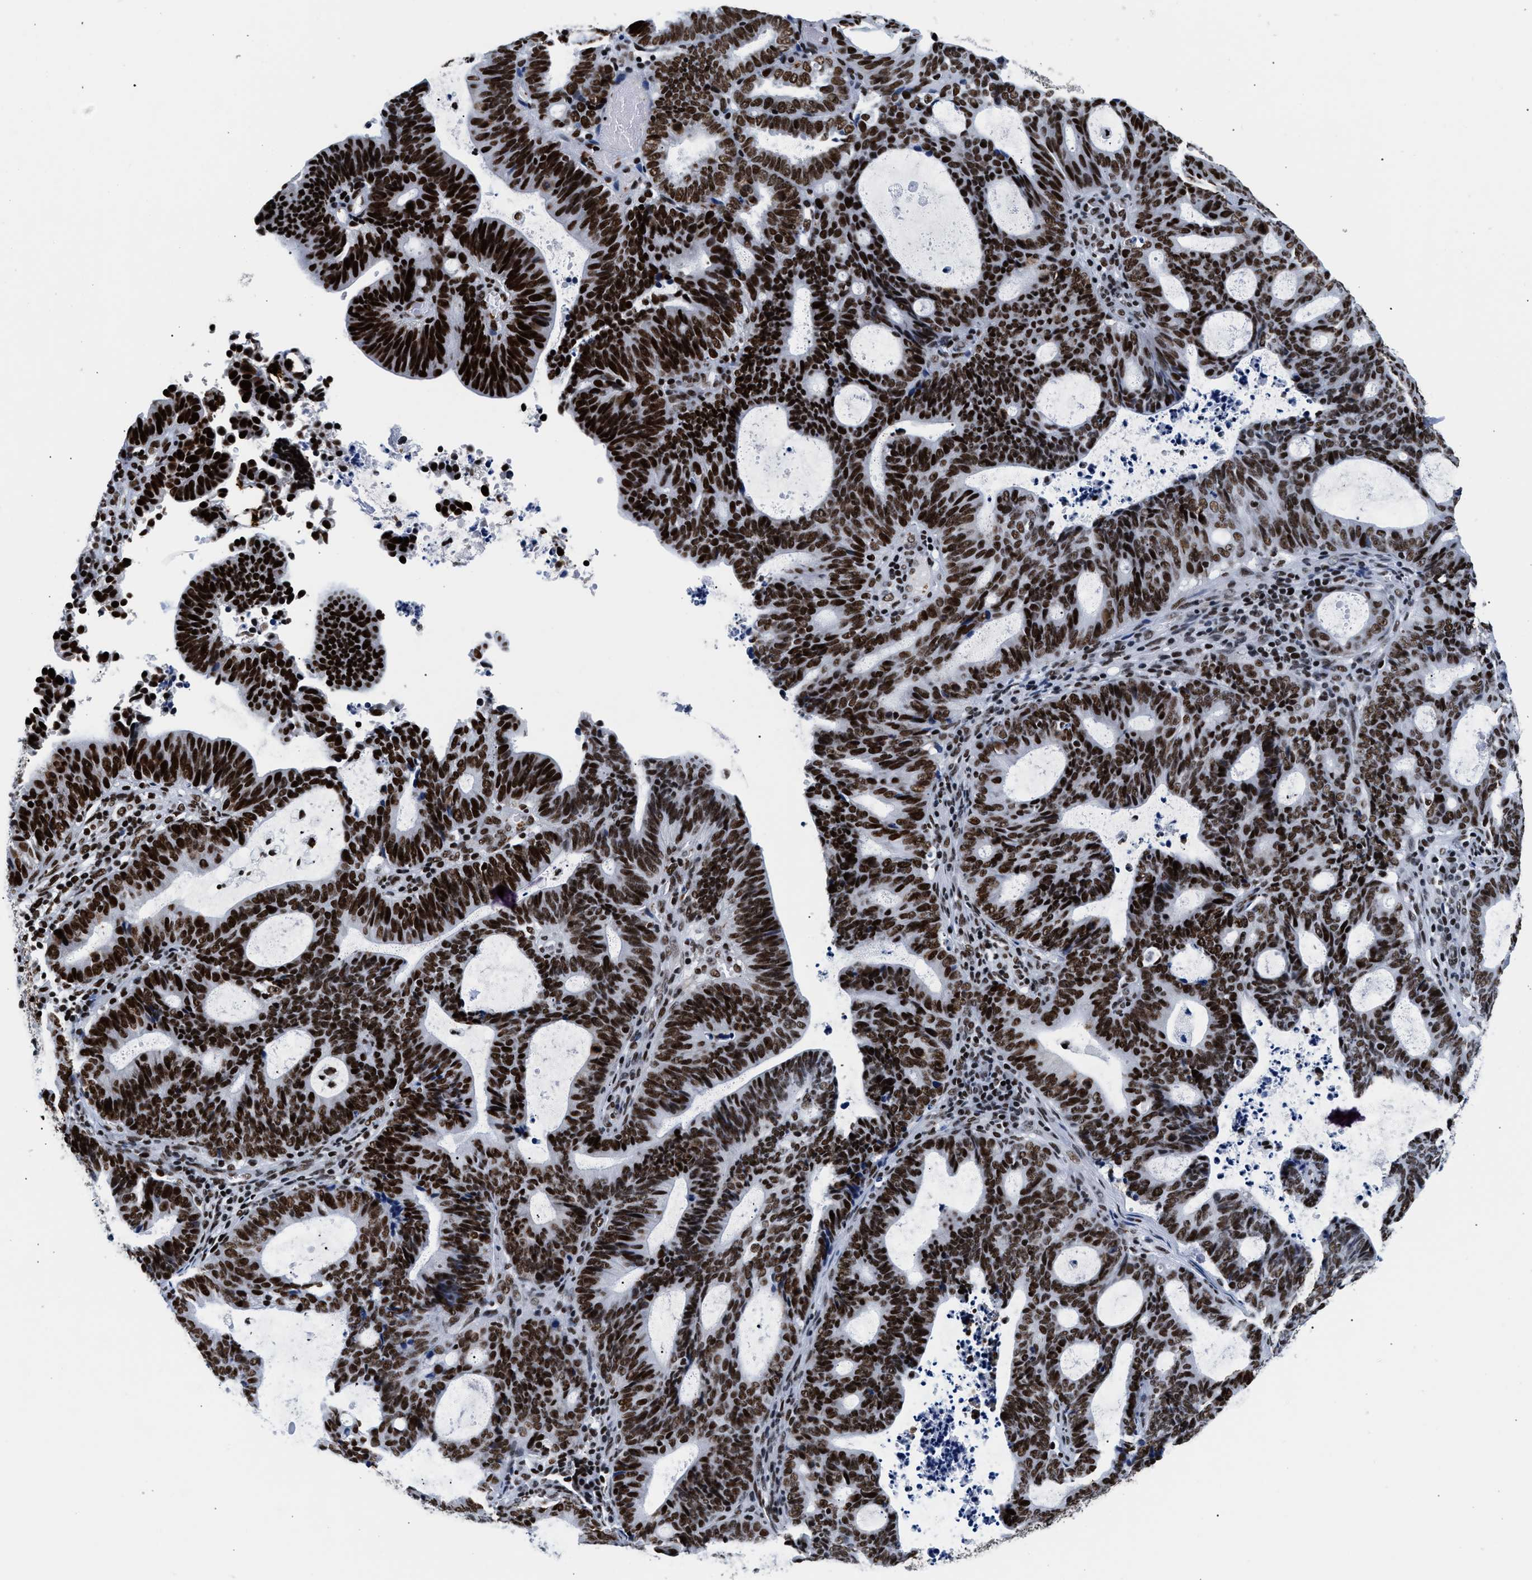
{"staining": {"intensity": "strong", "quantity": ">75%", "location": "nuclear"}, "tissue": "endometrial cancer", "cell_type": "Tumor cells", "image_type": "cancer", "snomed": [{"axis": "morphology", "description": "Adenocarcinoma, NOS"}, {"axis": "topography", "description": "Uterus"}], "caption": "IHC image of adenocarcinoma (endometrial) stained for a protein (brown), which shows high levels of strong nuclear staining in about >75% of tumor cells.", "gene": "RAD21", "patient": {"sex": "female", "age": 83}}